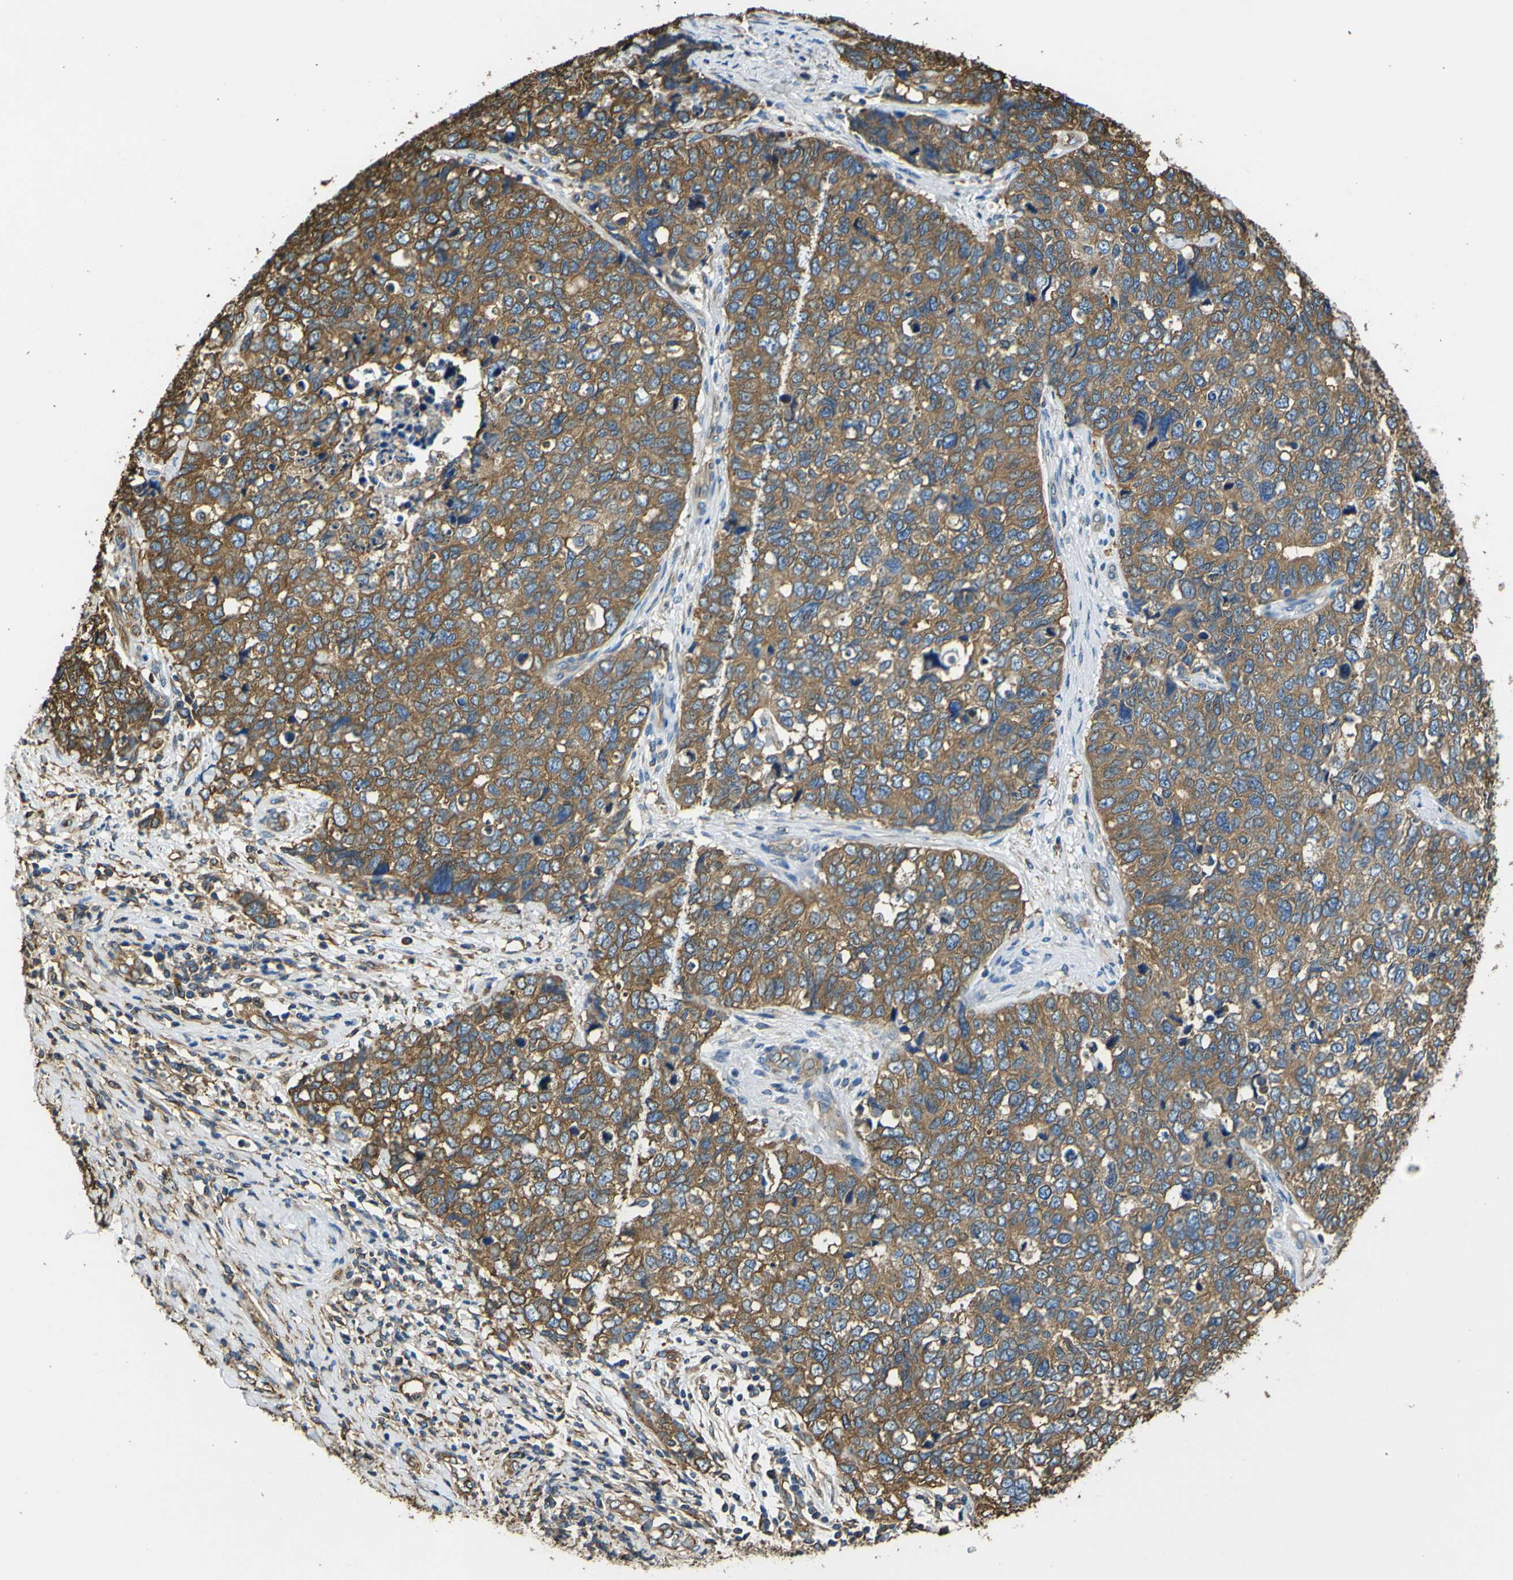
{"staining": {"intensity": "moderate", "quantity": ">75%", "location": "cytoplasmic/membranous"}, "tissue": "cervical cancer", "cell_type": "Tumor cells", "image_type": "cancer", "snomed": [{"axis": "morphology", "description": "Squamous cell carcinoma, NOS"}, {"axis": "topography", "description": "Cervix"}], "caption": "Tumor cells exhibit moderate cytoplasmic/membranous staining in approximately >75% of cells in cervical cancer. The staining was performed using DAB, with brown indicating positive protein expression. Nuclei are stained blue with hematoxylin.", "gene": "TUBB", "patient": {"sex": "female", "age": 63}}